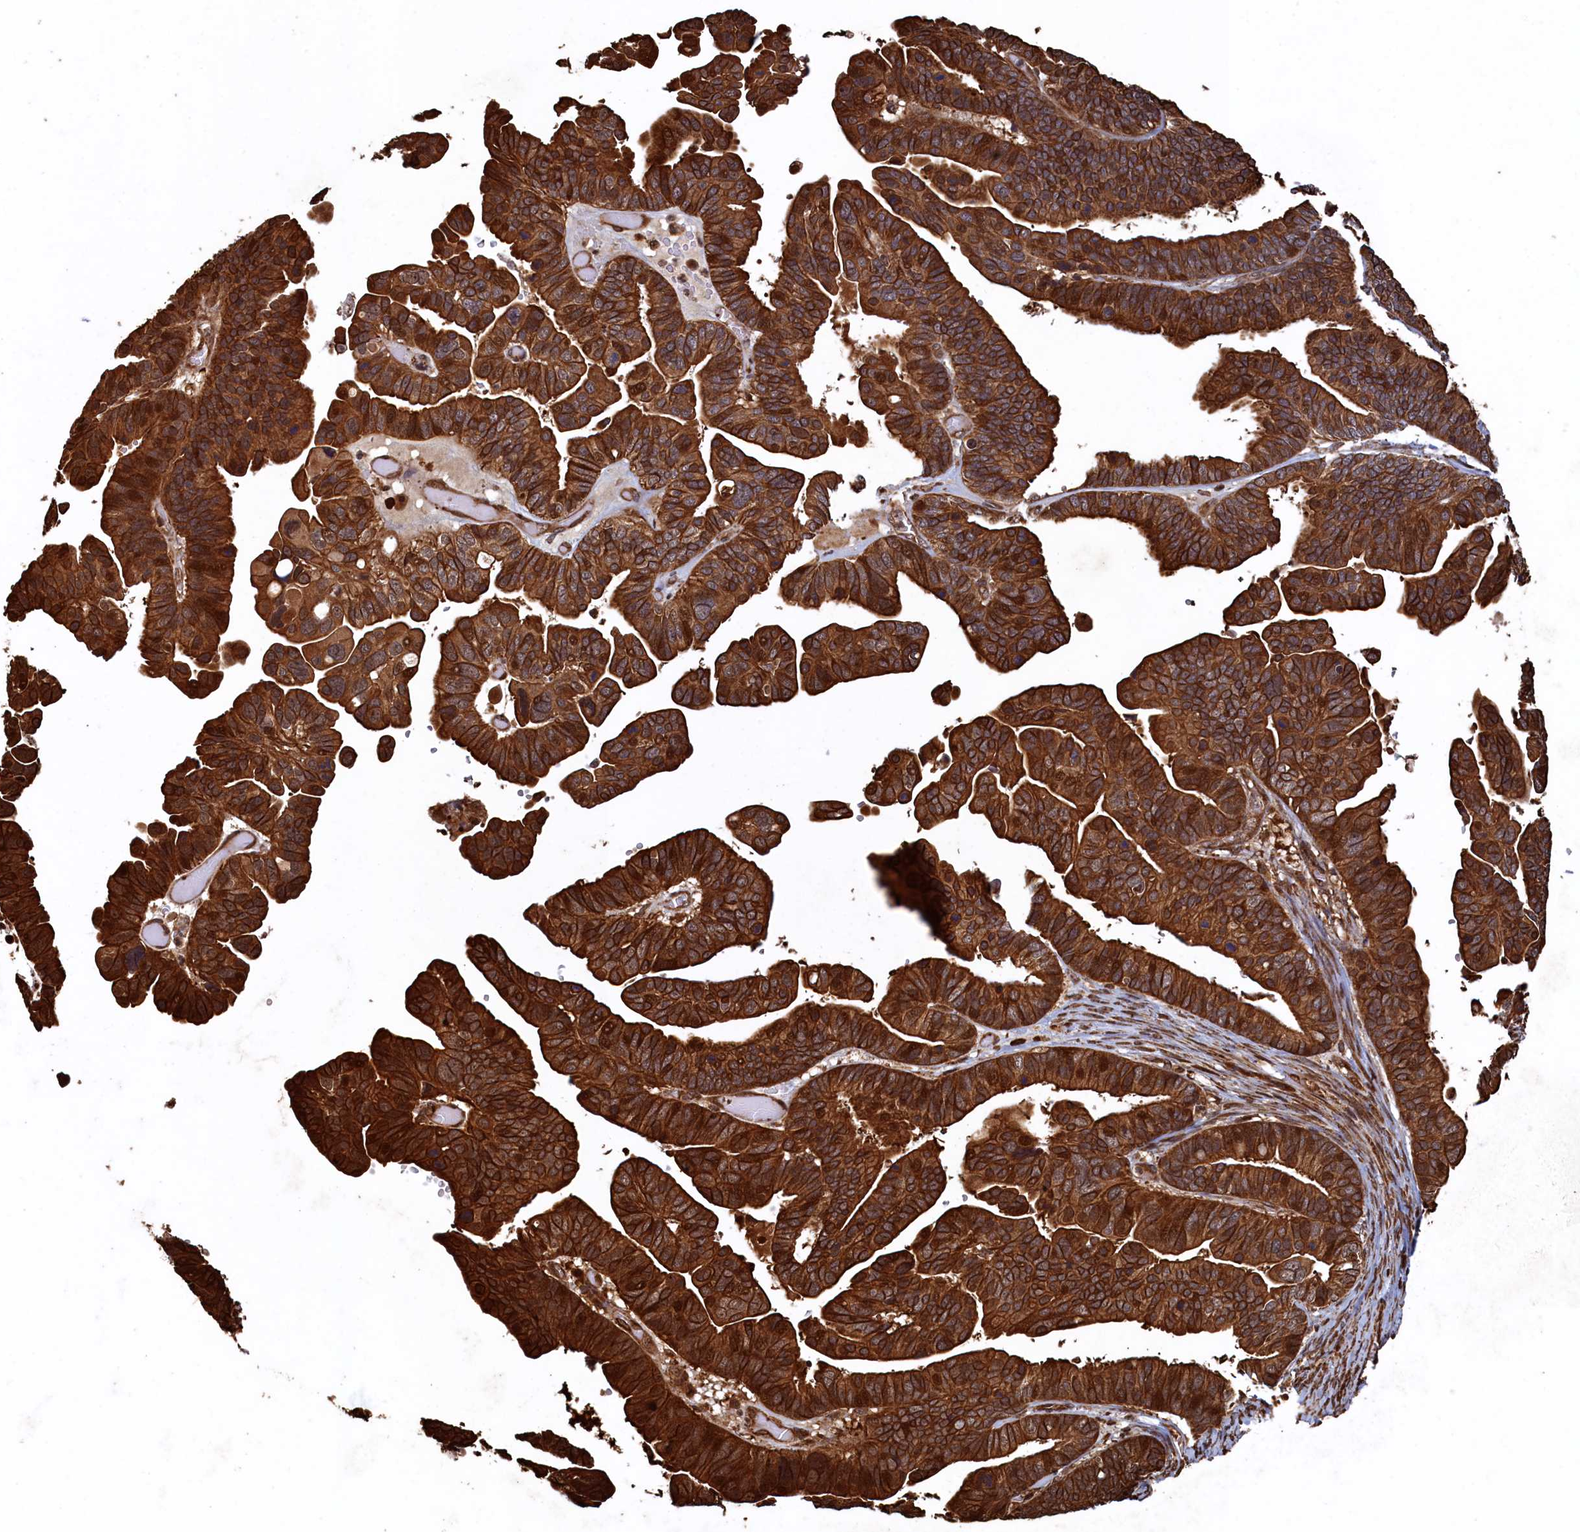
{"staining": {"intensity": "strong", "quantity": ">75%", "location": "cytoplasmic/membranous"}, "tissue": "ovarian cancer", "cell_type": "Tumor cells", "image_type": "cancer", "snomed": [{"axis": "morphology", "description": "Cystadenocarcinoma, serous, NOS"}, {"axis": "topography", "description": "Ovary"}], "caption": "This image shows ovarian cancer stained with immunohistochemistry (IHC) to label a protein in brown. The cytoplasmic/membranous of tumor cells show strong positivity for the protein. Nuclei are counter-stained blue.", "gene": "PIGN", "patient": {"sex": "female", "age": 56}}